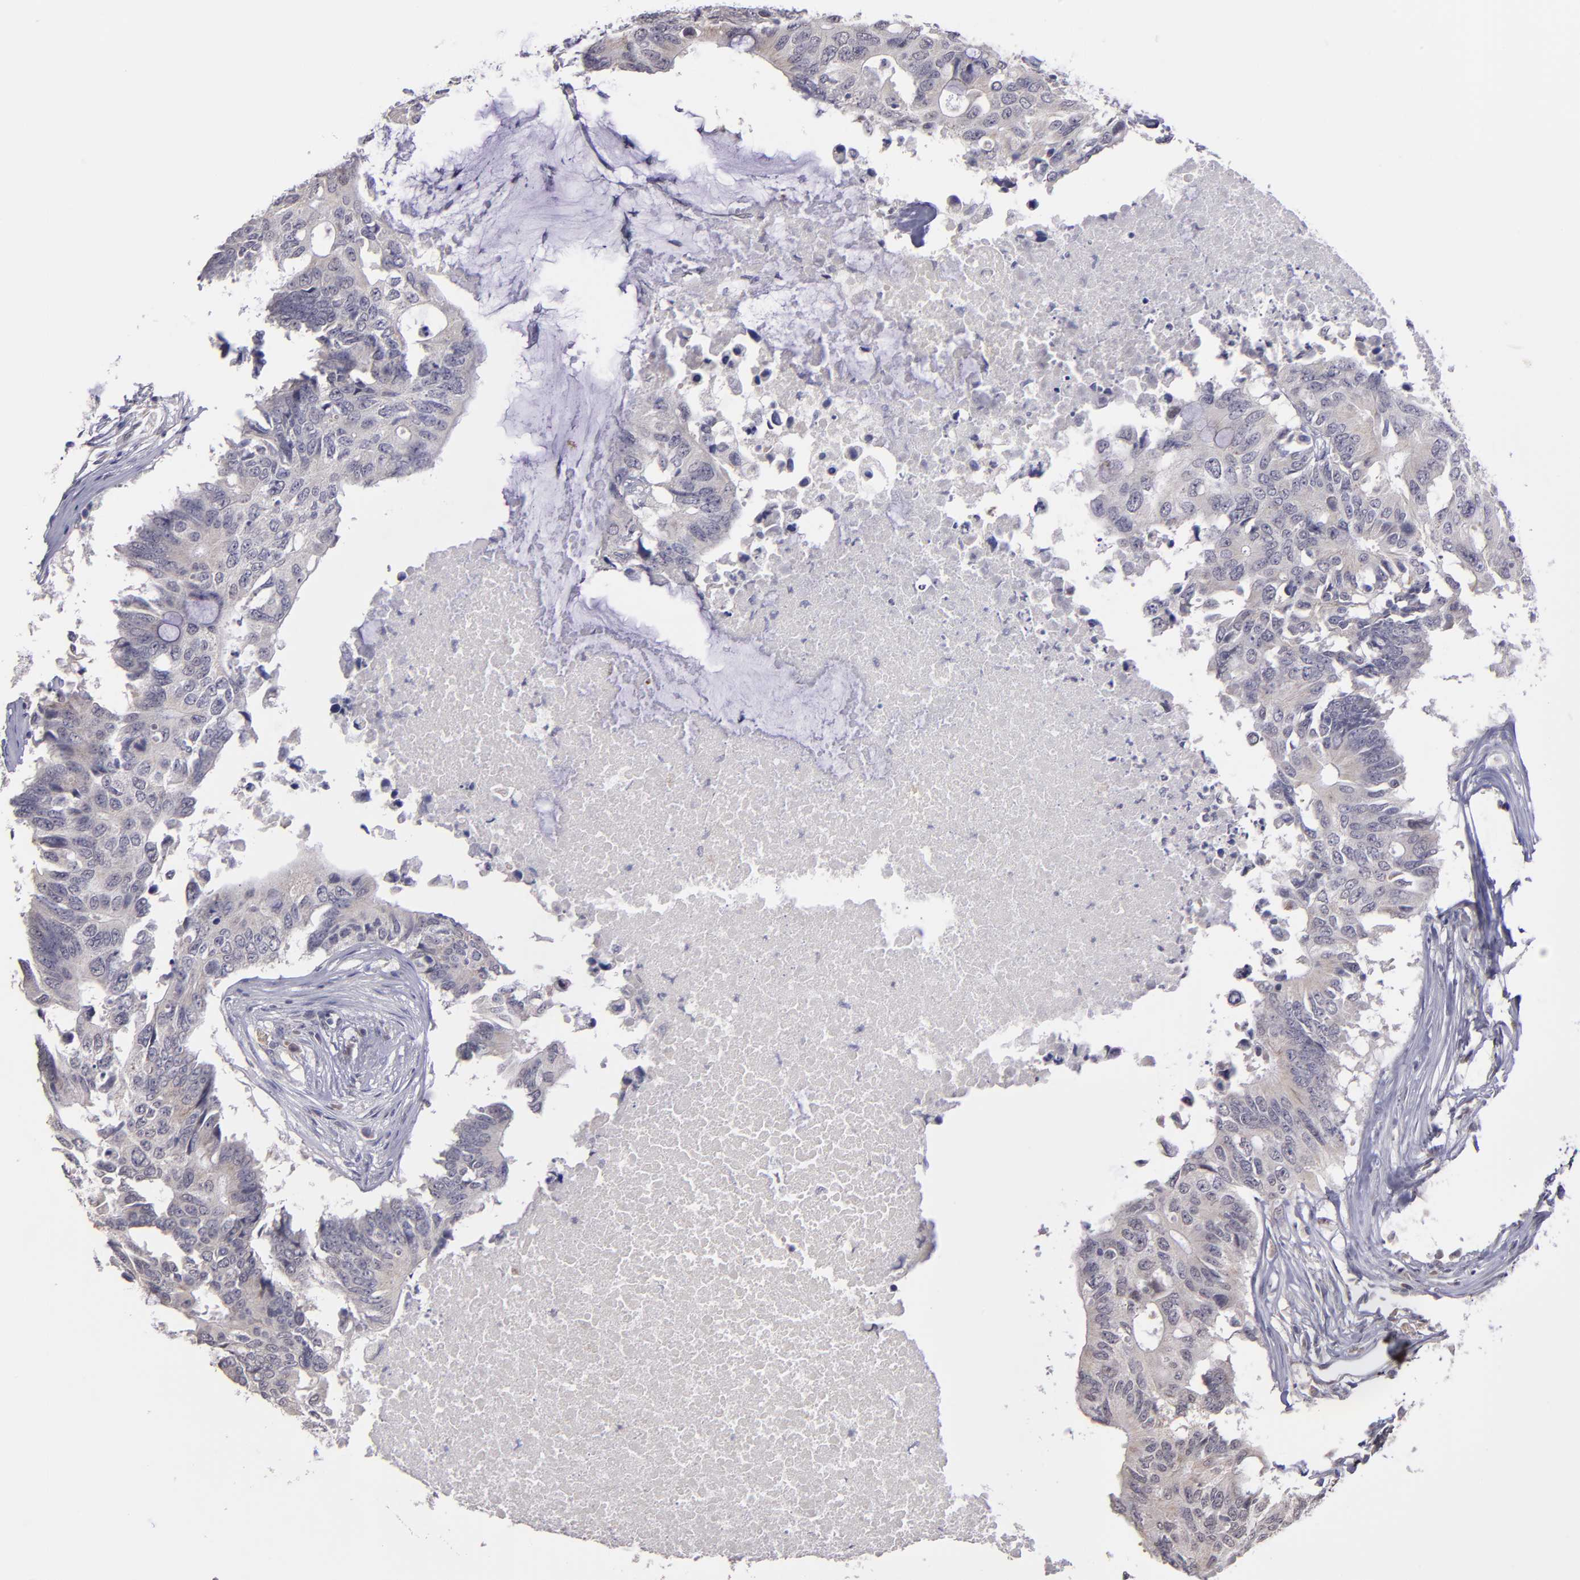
{"staining": {"intensity": "weak", "quantity": "25%-75%", "location": "cytoplasmic/membranous"}, "tissue": "colorectal cancer", "cell_type": "Tumor cells", "image_type": "cancer", "snomed": [{"axis": "morphology", "description": "Adenocarcinoma, NOS"}, {"axis": "topography", "description": "Colon"}], "caption": "Weak cytoplasmic/membranous positivity is appreciated in about 25%-75% of tumor cells in colorectal cancer.", "gene": "NRXN3", "patient": {"sex": "male", "age": 71}}